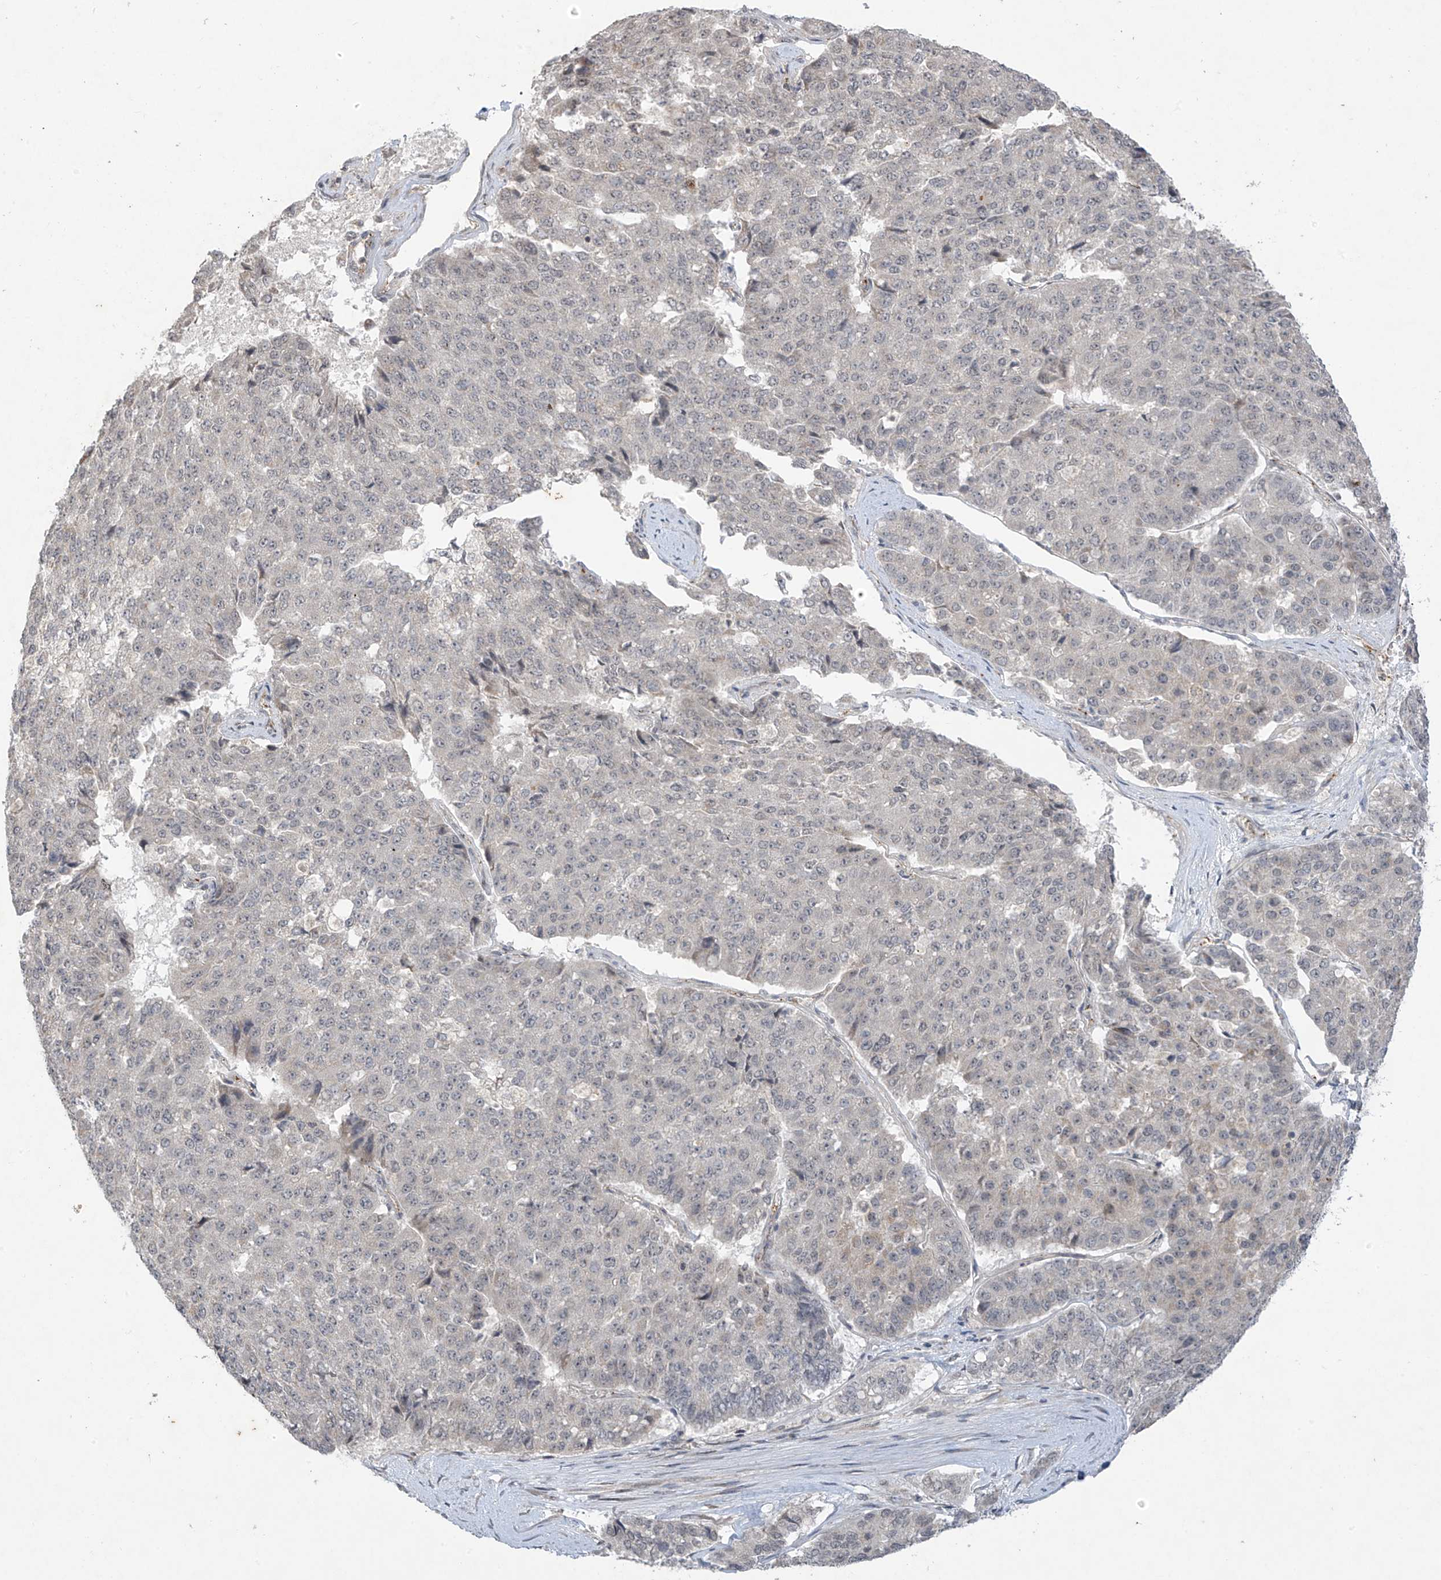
{"staining": {"intensity": "negative", "quantity": "none", "location": "none"}, "tissue": "pancreatic cancer", "cell_type": "Tumor cells", "image_type": "cancer", "snomed": [{"axis": "morphology", "description": "Adenocarcinoma, NOS"}, {"axis": "topography", "description": "Pancreas"}], "caption": "Protein analysis of adenocarcinoma (pancreatic) displays no significant staining in tumor cells.", "gene": "DGKQ", "patient": {"sex": "male", "age": 50}}